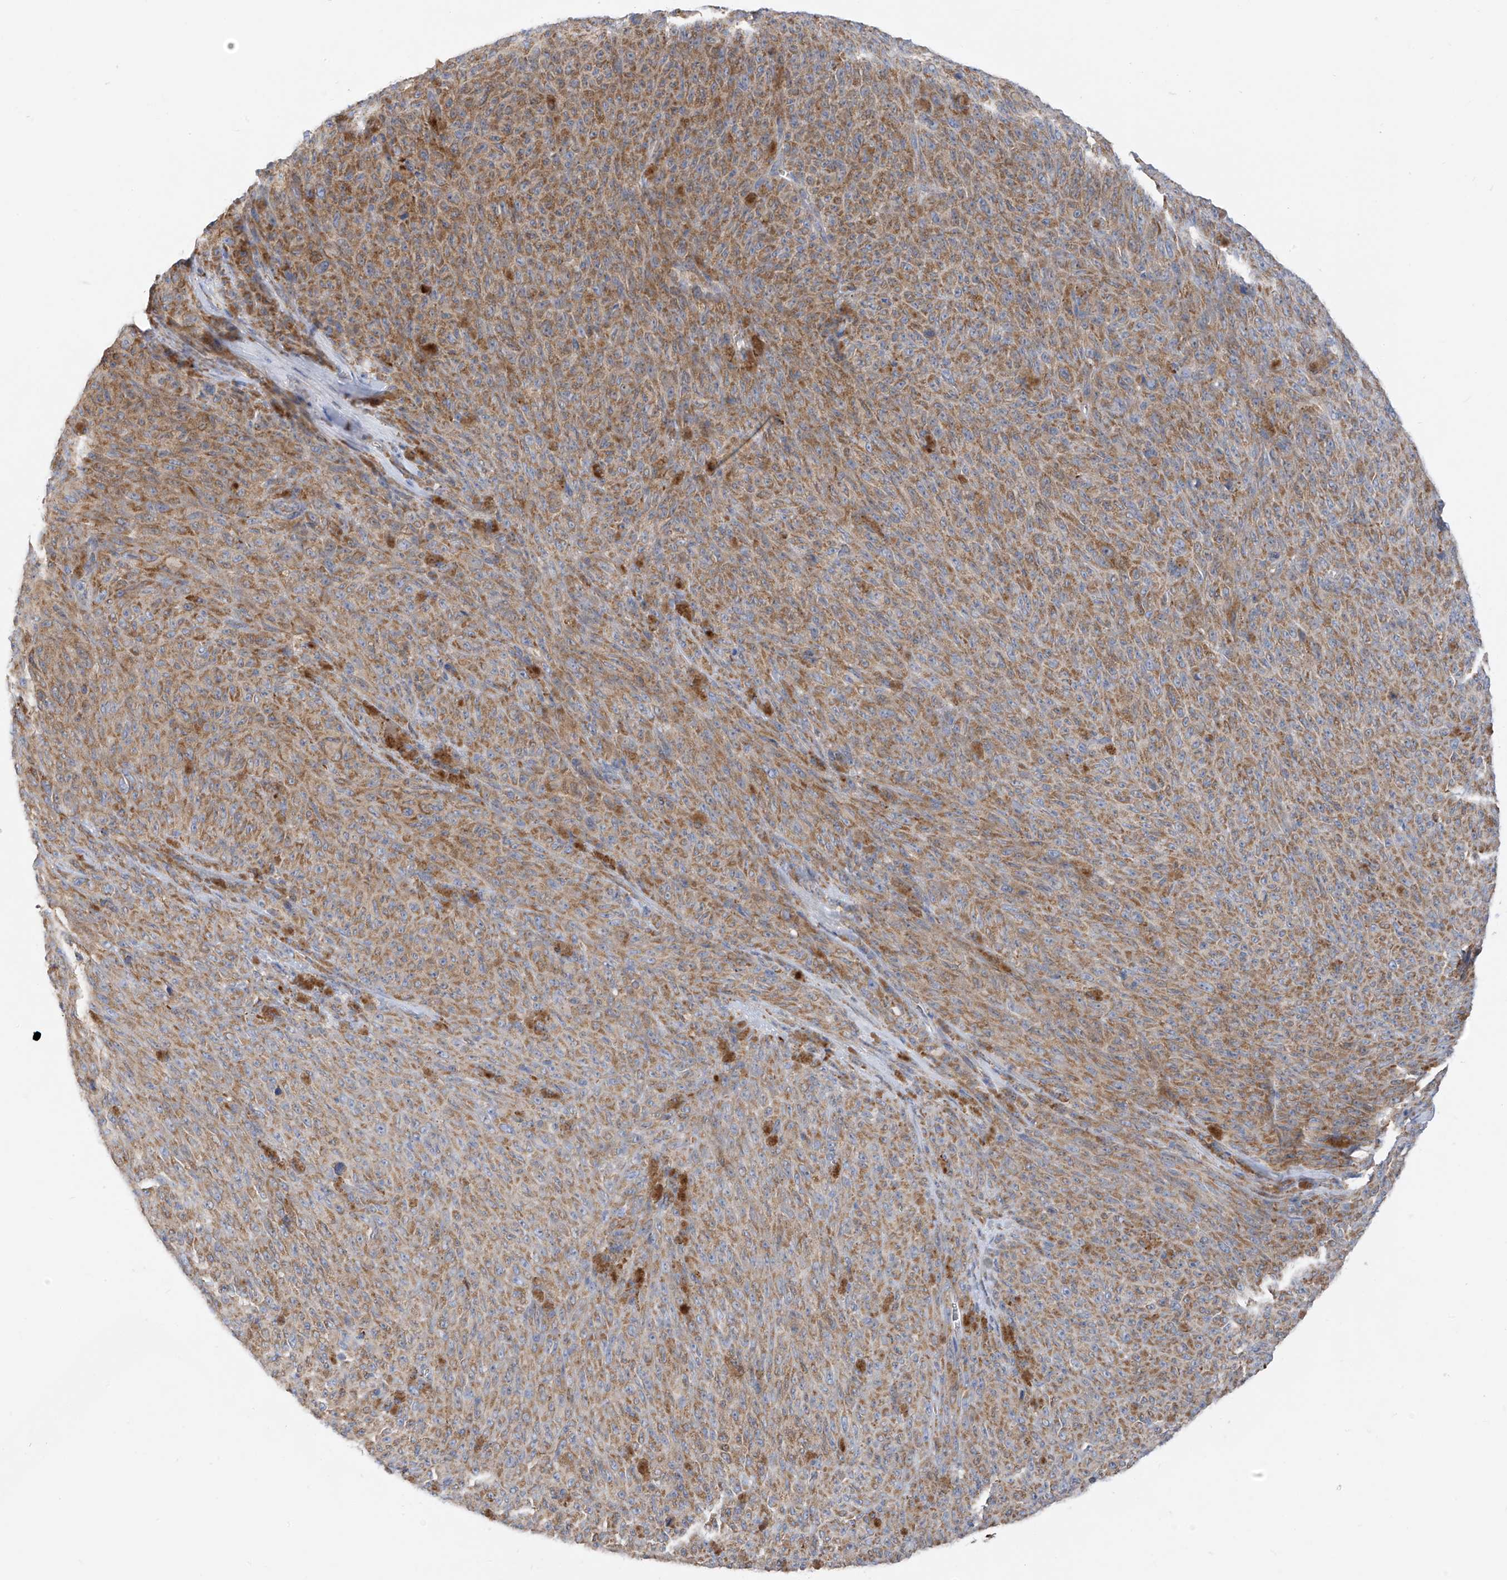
{"staining": {"intensity": "moderate", "quantity": ">75%", "location": "cytoplasmic/membranous"}, "tissue": "melanoma", "cell_type": "Tumor cells", "image_type": "cancer", "snomed": [{"axis": "morphology", "description": "Malignant melanoma, NOS"}, {"axis": "topography", "description": "Skin"}], "caption": "Malignant melanoma stained for a protein (brown) demonstrates moderate cytoplasmic/membranous positive positivity in about >75% of tumor cells.", "gene": "EOMES", "patient": {"sex": "female", "age": 82}}